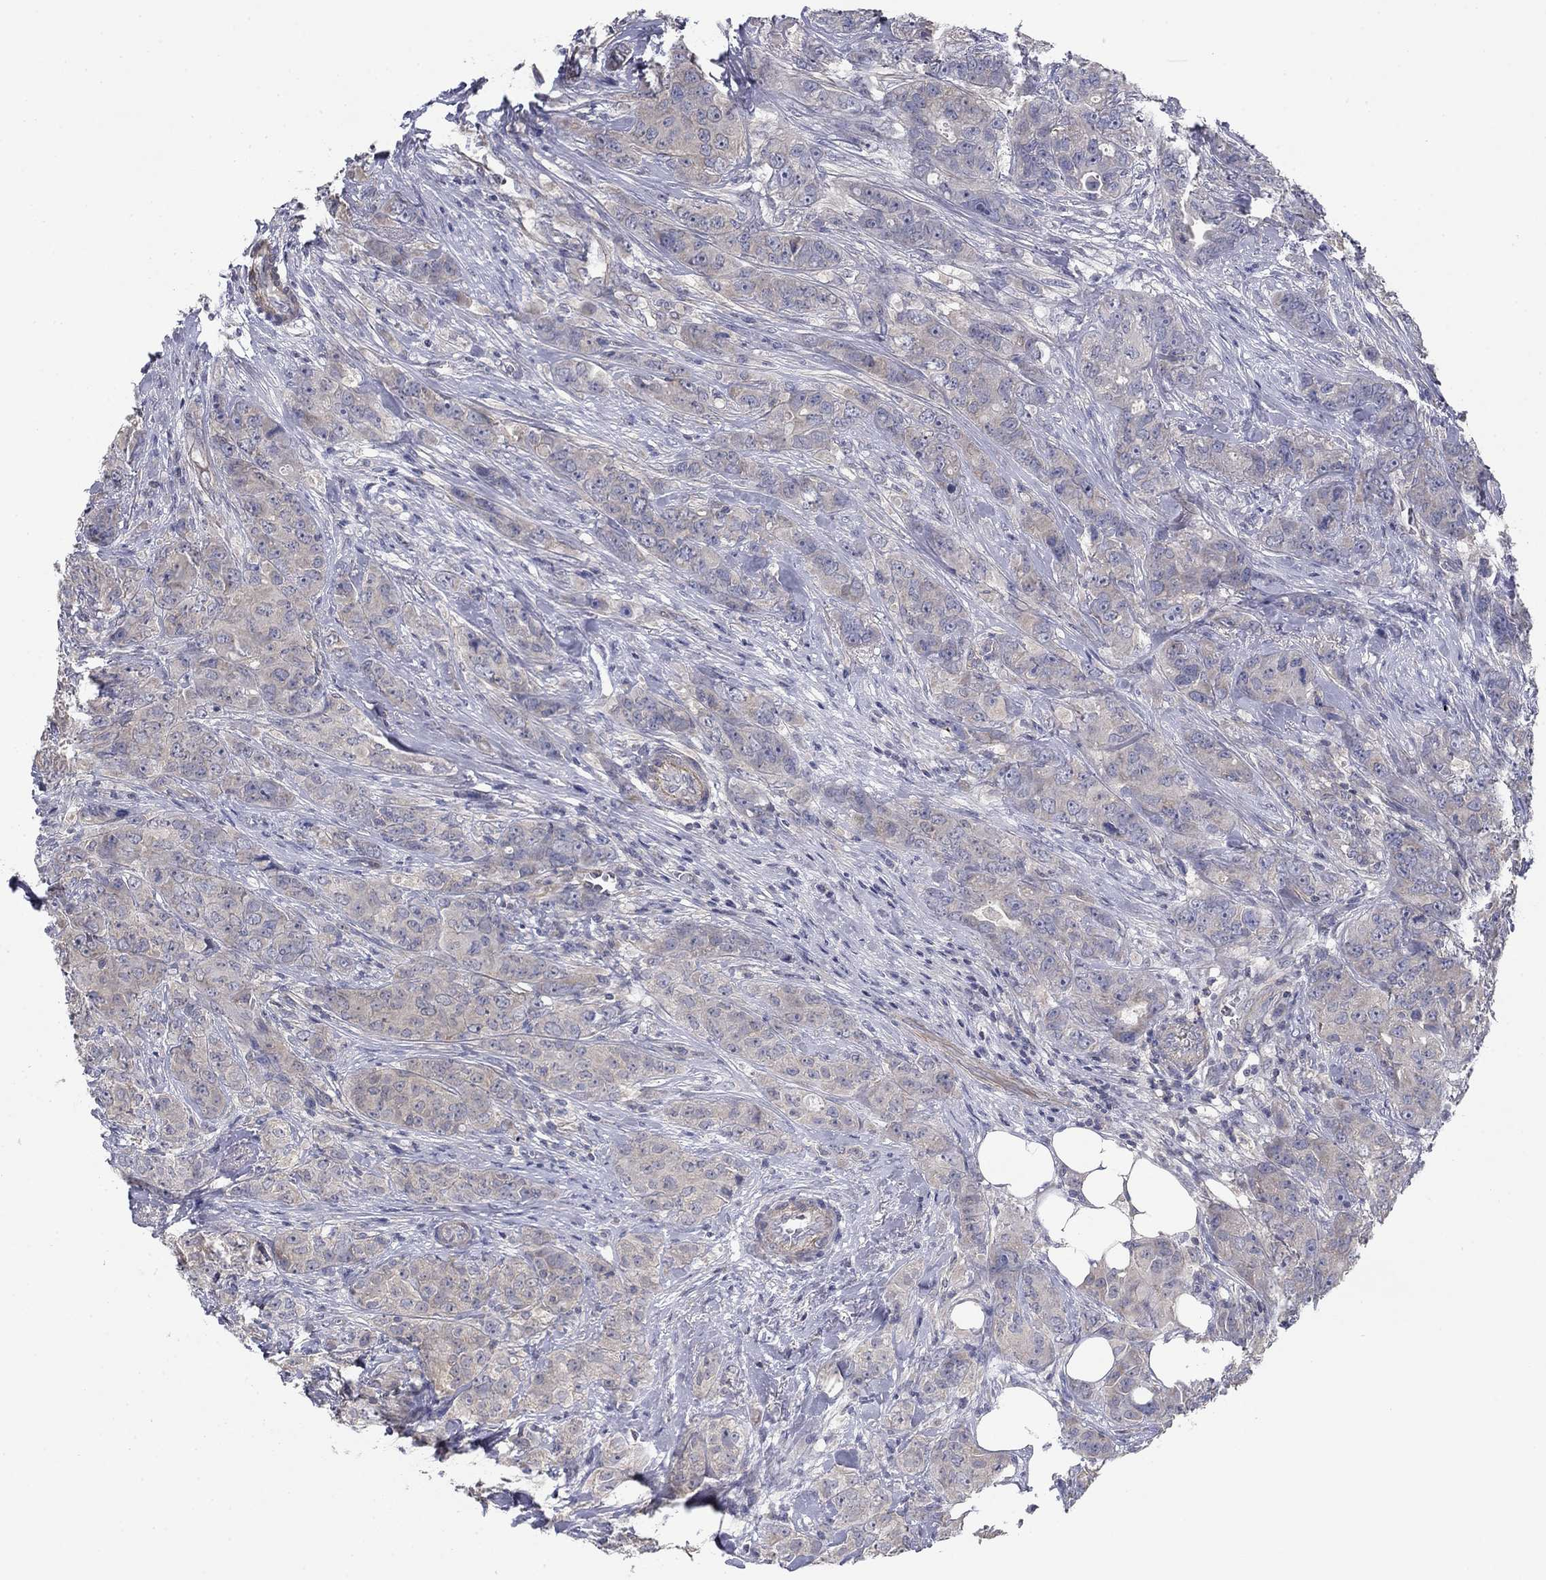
{"staining": {"intensity": "negative", "quantity": "none", "location": "none"}, "tissue": "breast cancer", "cell_type": "Tumor cells", "image_type": "cancer", "snomed": [{"axis": "morphology", "description": "Duct carcinoma"}, {"axis": "topography", "description": "Breast"}], "caption": "This is an IHC histopathology image of intraductal carcinoma (breast). There is no positivity in tumor cells.", "gene": "GRK7", "patient": {"sex": "female", "age": 43}}